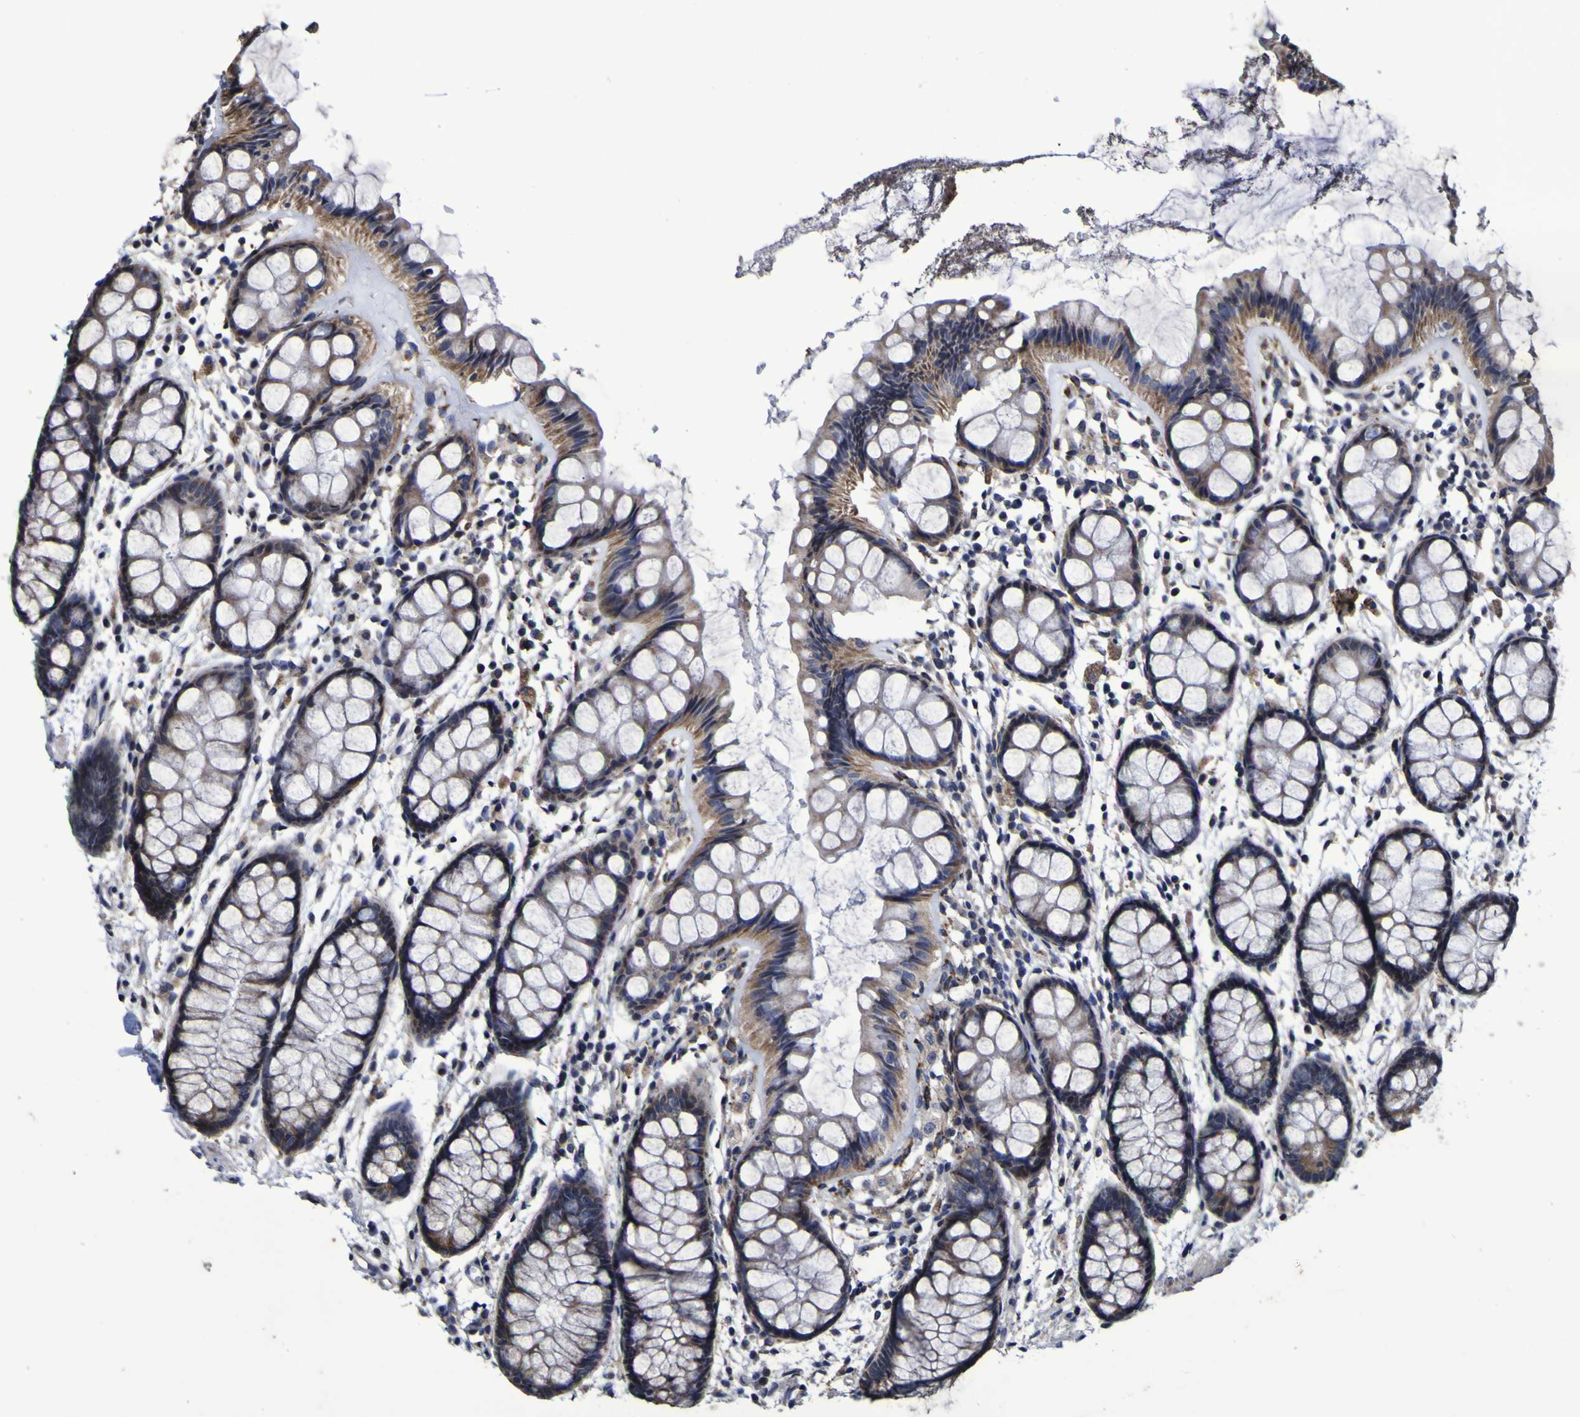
{"staining": {"intensity": "weak", "quantity": ">75%", "location": "cytoplasmic/membranous"}, "tissue": "rectum", "cell_type": "Glandular cells", "image_type": "normal", "snomed": [{"axis": "morphology", "description": "Normal tissue, NOS"}, {"axis": "topography", "description": "Rectum"}], "caption": "This micrograph exhibits benign rectum stained with IHC to label a protein in brown. The cytoplasmic/membranous of glandular cells show weak positivity for the protein. Nuclei are counter-stained blue.", "gene": "P3H1", "patient": {"sex": "female", "age": 66}}